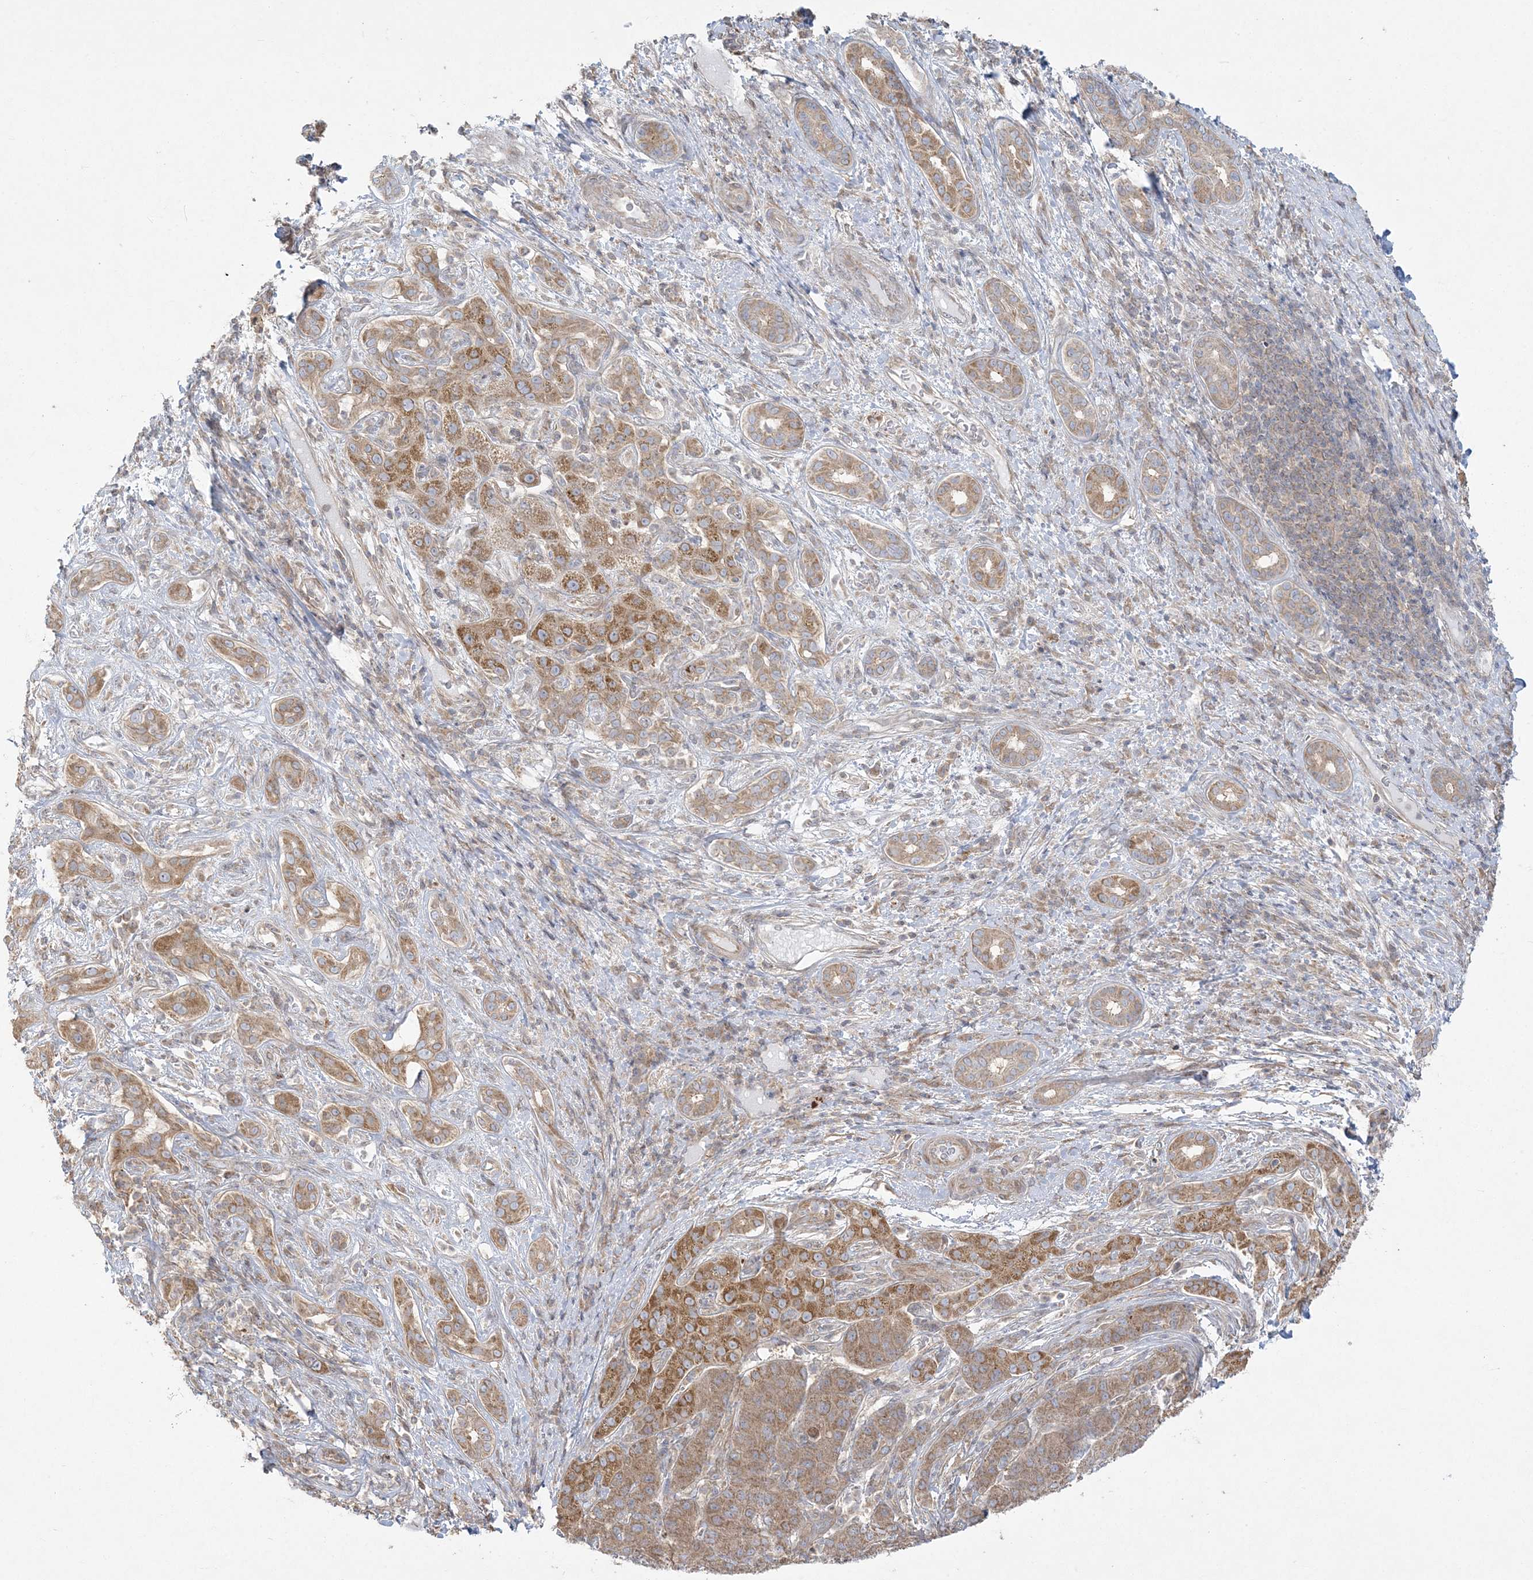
{"staining": {"intensity": "moderate", "quantity": ">75%", "location": "cytoplasmic/membranous"}, "tissue": "liver cancer", "cell_type": "Tumor cells", "image_type": "cancer", "snomed": [{"axis": "morphology", "description": "Carcinoma, Hepatocellular, NOS"}, {"axis": "topography", "description": "Liver"}], "caption": "Immunohistochemical staining of human liver cancer shows moderate cytoplasmic/membranous protein positivity in about >75% of tumor cells. The staining was performed using DAB (3,3'-diaminobenzidine) to visualize the protein expression in brown, while the nuclei were stained in blue with hematoxylin (Magnification: 20x).", "gene": "ZC3H6", "patient": {"sex": "male", "age": 65}}